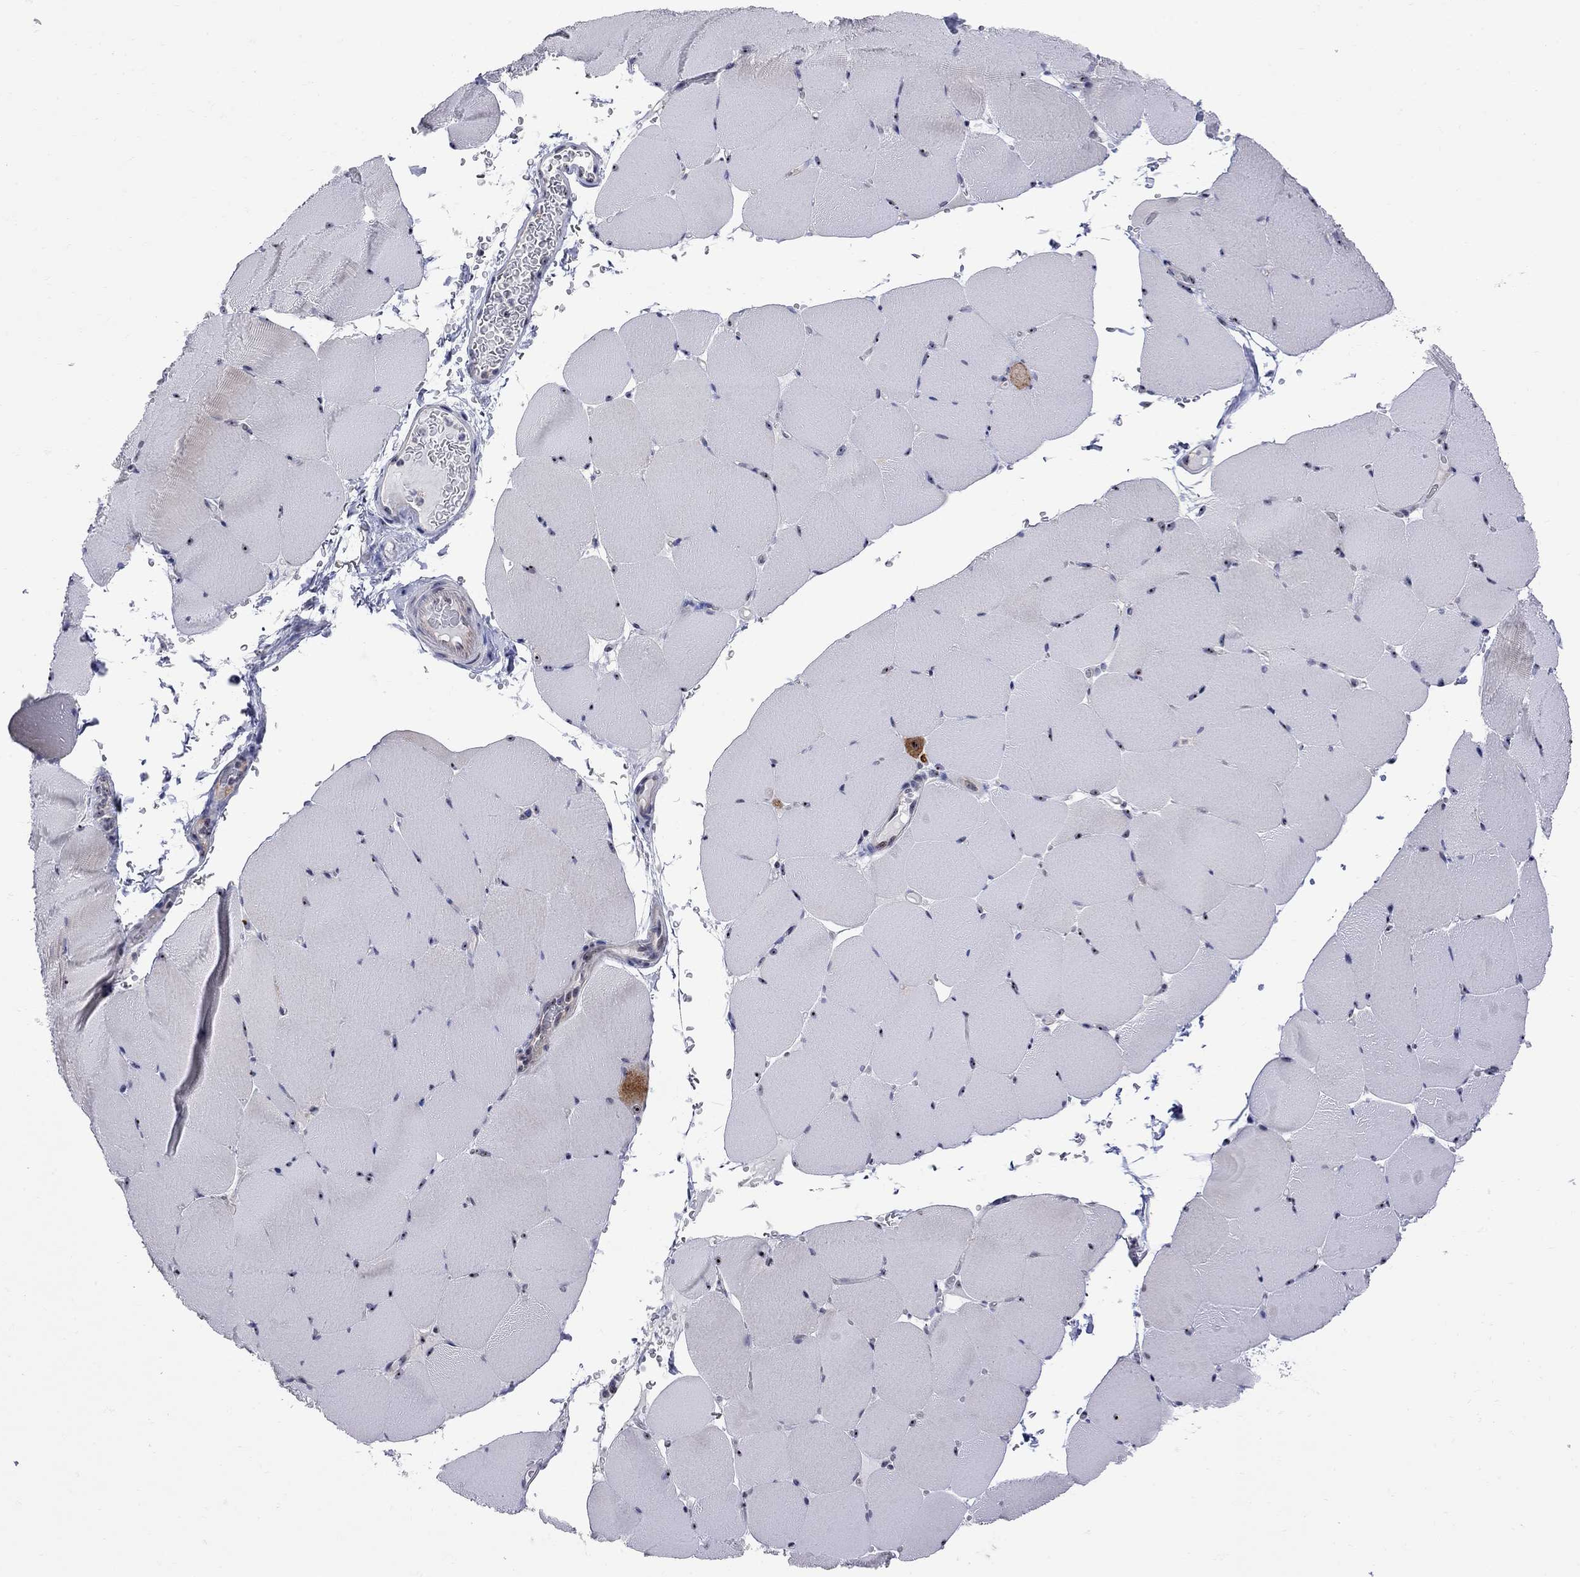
{"staining": {"intensity": "moderate", "quantity": "<25%", "location": "nuclear"}, "tissue": "skeletal muscle", "cell_type": "Myocytes", "image_type": "normal", "snomed": [{"axis": "morphology", "description": "Normal tissue, NOS"}, {"axis": "topography", "description": "Skeletal muscle"}], "caption": "High-power microscopy captured an immunohistochemistry (IHC) micrograph of benign skeletal muscle, revealing moderate nuclear expression in approximately <25% of myocytes. Nuclei are stained in blue.", "gene": "DHX33", "patient": {"sex": "female", "age": 37}}